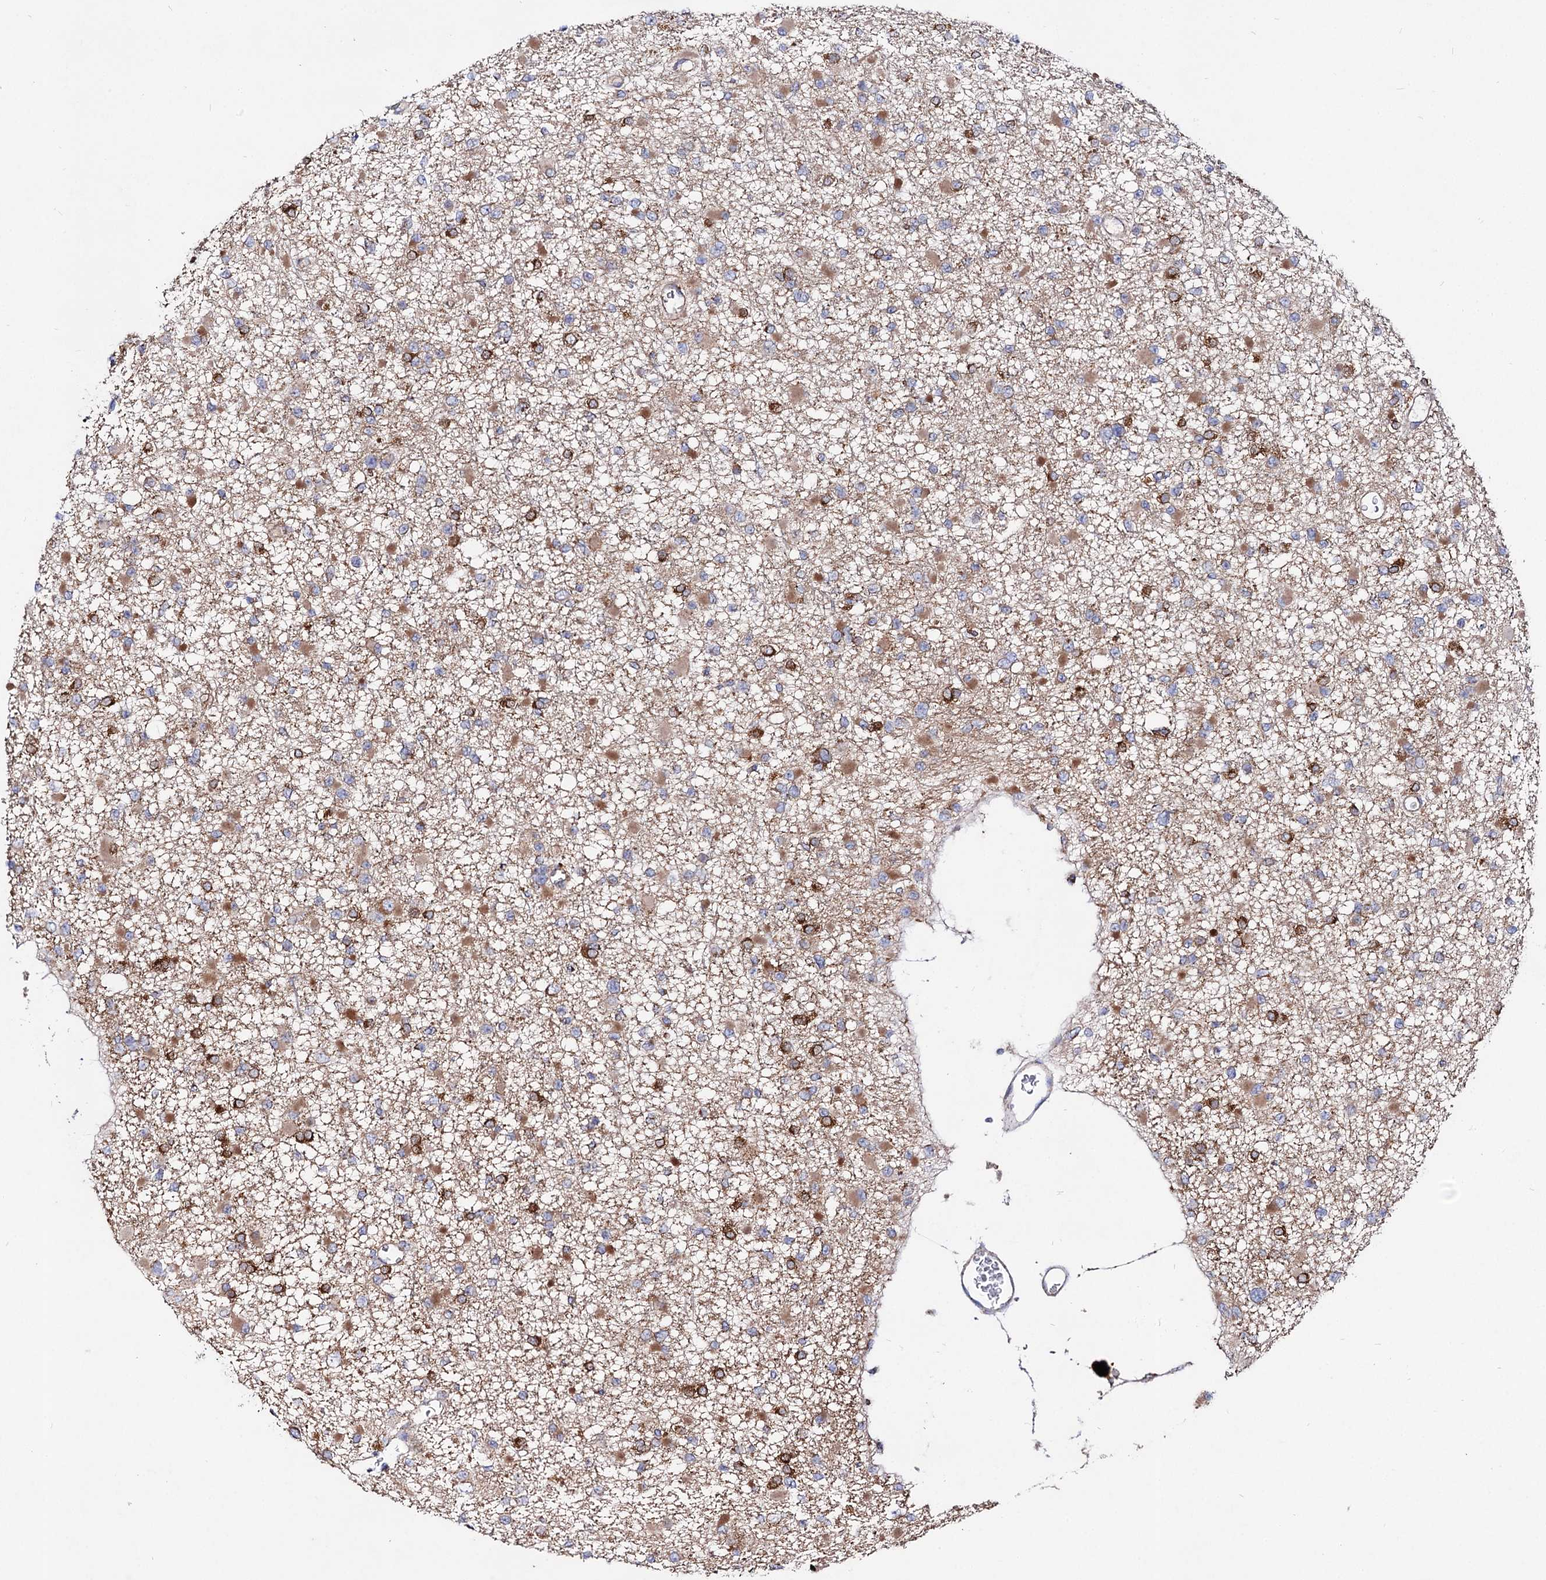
{"staining": {"intensity": "moderate", "quantity": "25%-75%", "location": "cytoplasmic/membranous"}, "tissue": "glioma", "cell_type": "Tumor cells", "image_type": "cancer", "snomed": [{"axis": "morphology", "description": "Glioma, malignant, Low grade"}, {"axis": "topography", "description": "Brain"}], "caption": "Tumor cells reveal medium levels of moderate cytoplasmic/membranous positivity in about 25%-75% of cells in human glioma. The staining was performed using DAB (3,3'-diaminobenzidine) to visualize the protein expression in brown, while the nuclei were stained in blue with hematoxylin (Magnification: 20x).", "gene": "ACAD9", "patient": {"sex": "female", "age": 22}}